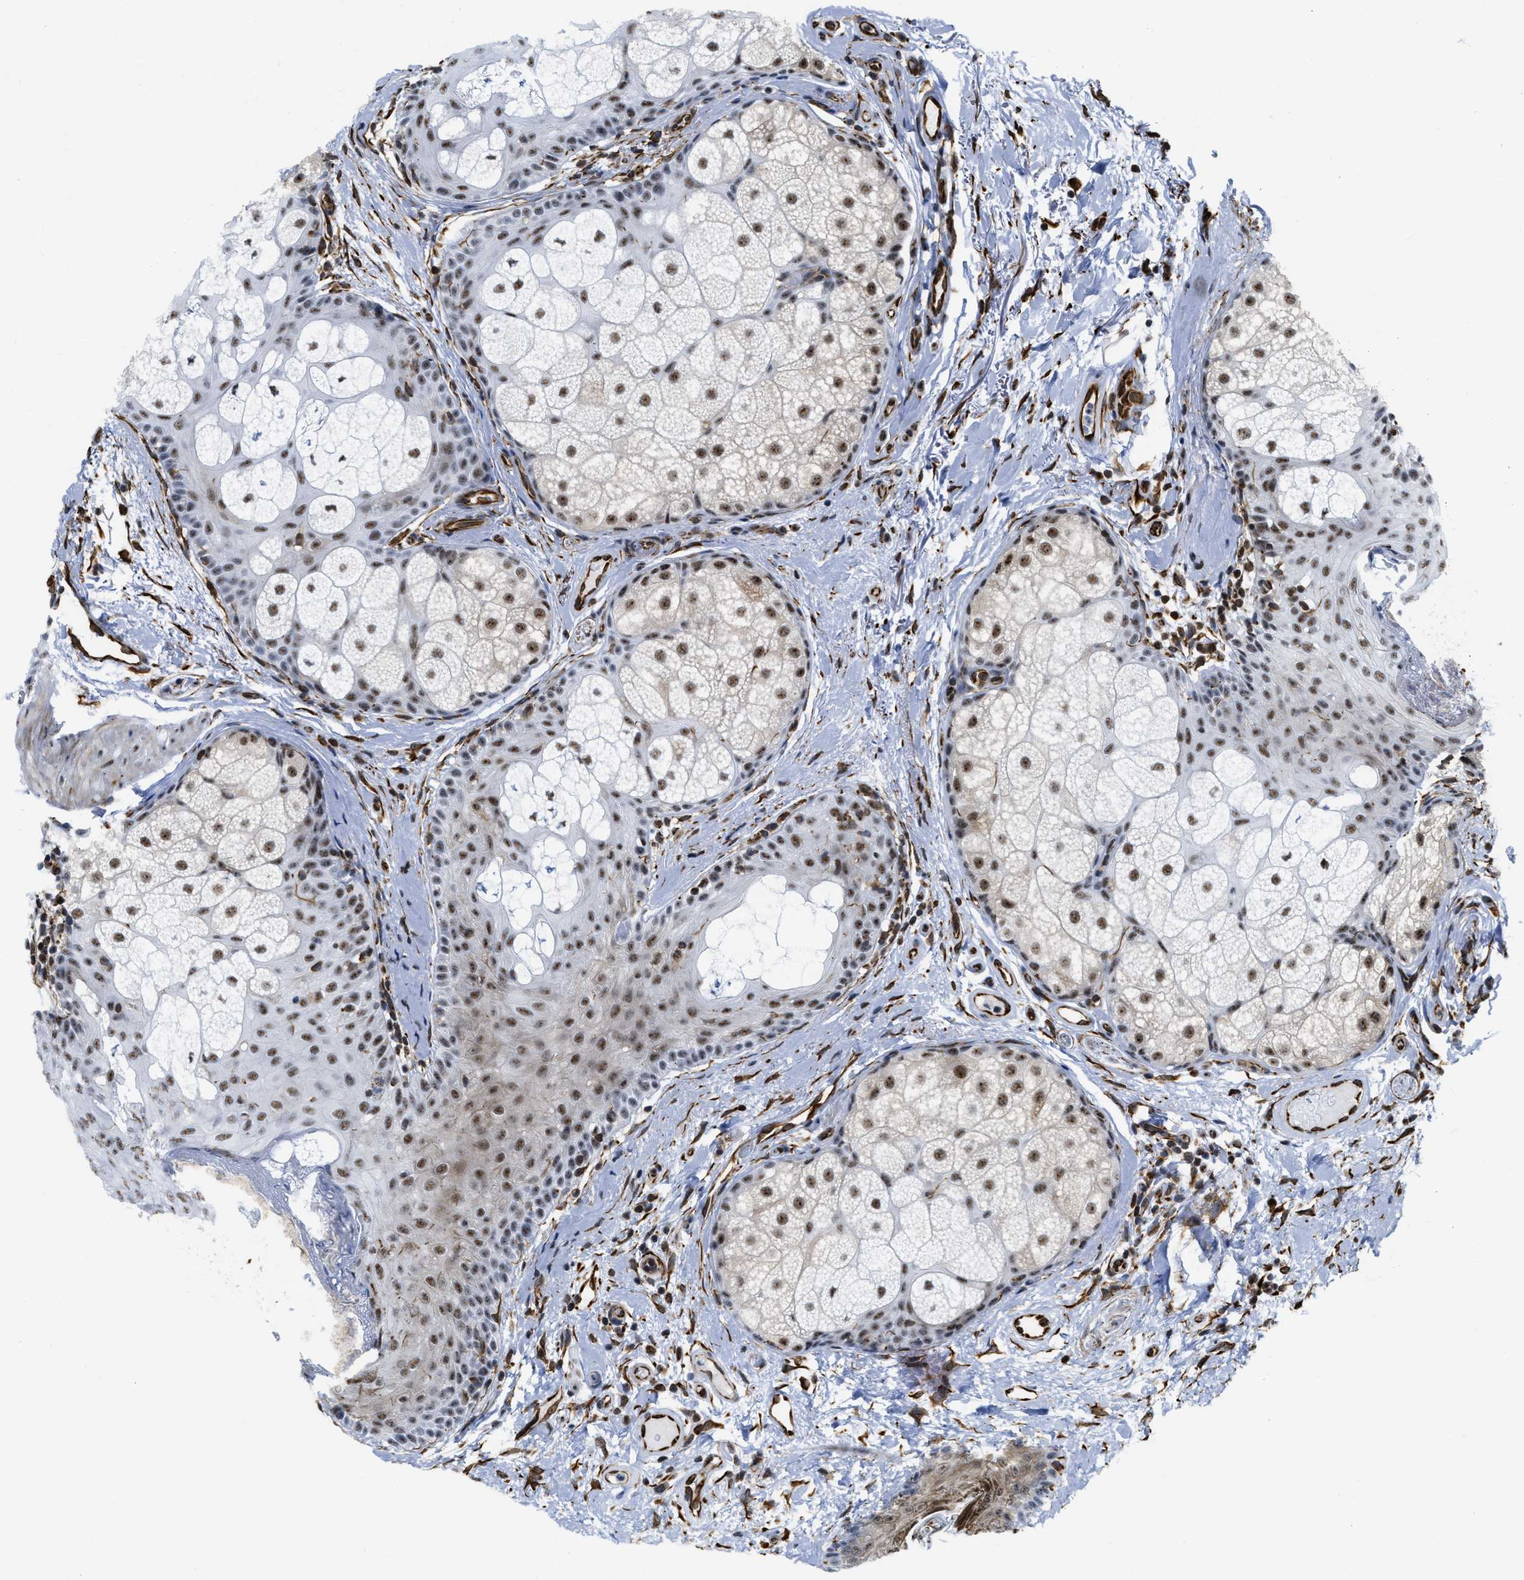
{"staining": {"intensity": "moderate", "quantity": ">75%", "location": "nuclear"}, "tissue": "oral mucosa", "cell_type": "Squamous epithelial cells", "image_type": "normal", "snomed": [{"axis": "morphology", "description": "Normal tissue, NOS"}, {"axis": "topography", "description": "Skin"}, {"axis": "topography", "description": "Oral tissue"}], "caption": "Oral mucosa stained with DAB (3,3'-diaminobenzidine) immunohistochemistry (IHC) shows medium levels of moderate nuclear staining in approximately >75% of squamous epithelial cells.", "gene": "LRRC8B", "patient": {"sex": "male", "age": 84}}